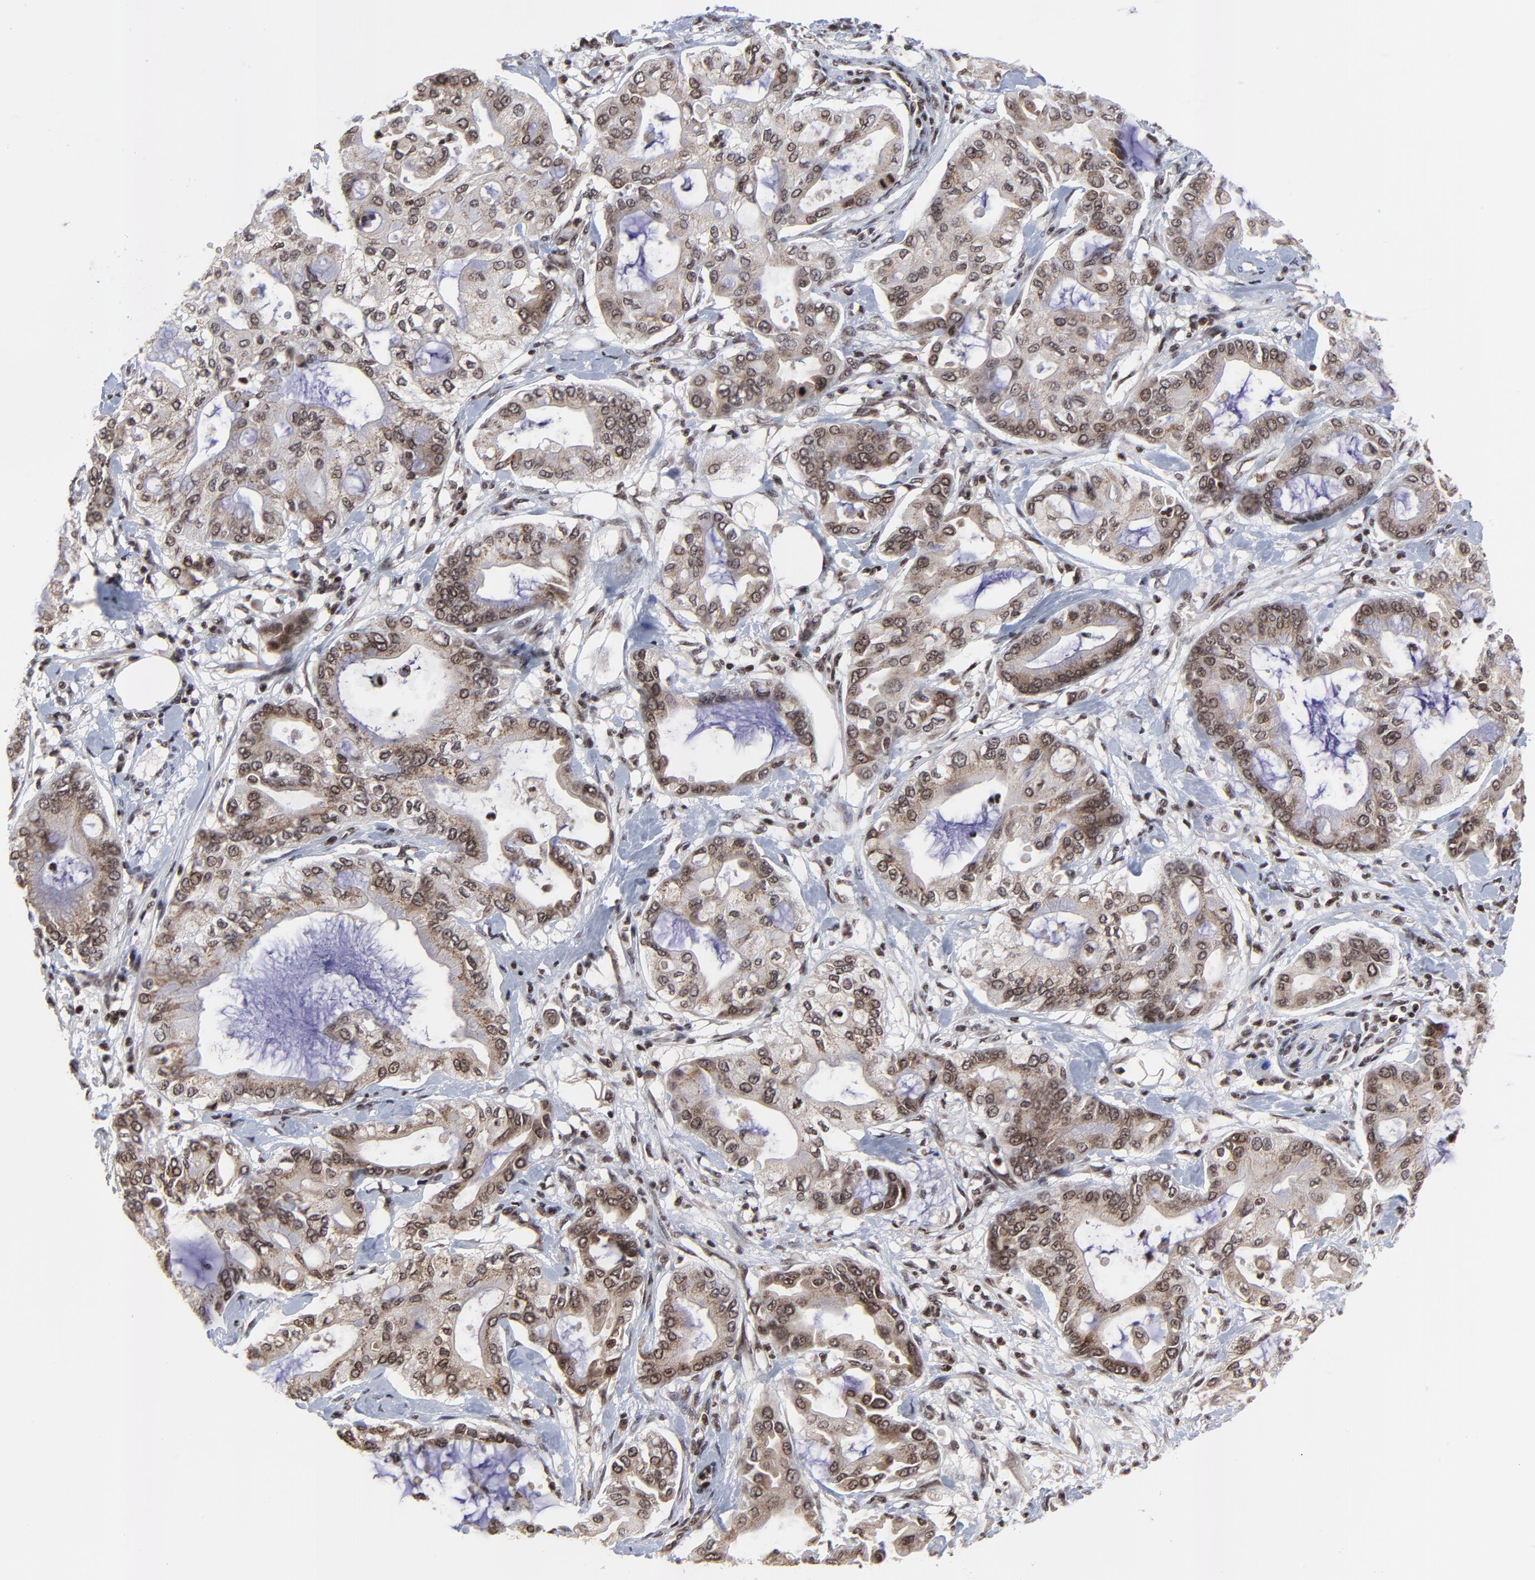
{"staining": {"intensity": "moderate", "quantity": ">75%", "location": "cytoplasmic/membranous,nuclear"}, "tissue": "pancreatic cancer", "cell_type": "Tumor cells", "image_type": "cancer", "snomed": [{"axis": "morphology", "description": "Adenocarcinoma, NOS"}, {"axis": "morphology", "description": "Adenocarcinoma, metastatic, NOS"}, {"axis": "topography", "description": "Lymph node"}, {"axis": "topography", "description": "Pancreas"}, {"axis": "topography", "description": "Duodenum"}], "caption": "An immunohistochemistry histopathology image of tumor tissue is shown. Protein staining in brown shows moderate cytoplasmic/membranous and nuclear positivity in pancreatic cancer within tumor cells.", "gene": "ZNF777", "patient": {"sex": "female", "age": 64}}